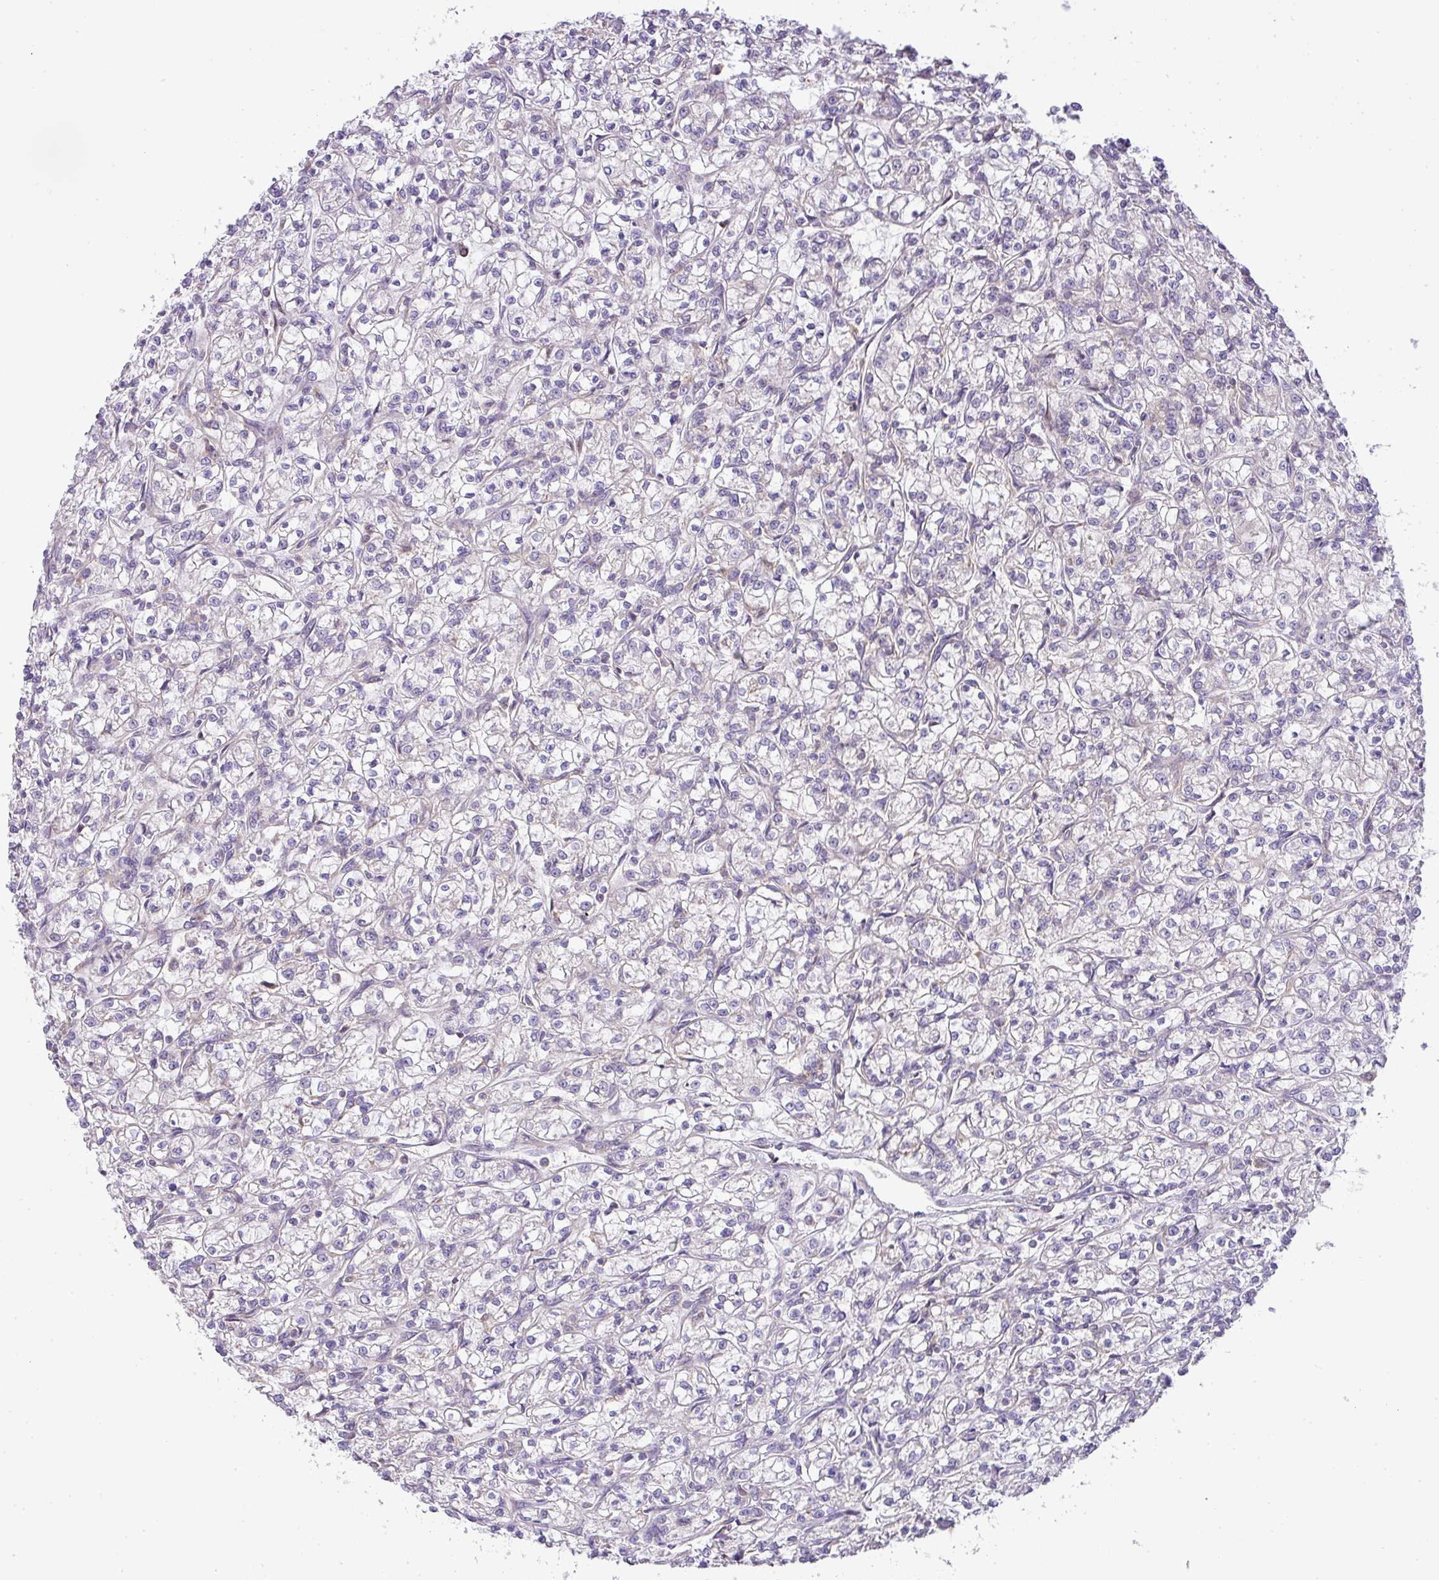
{"staining": {"intensity": "negative", "quantity": "none", "location": "none"}, "tissue": "renal cancer", "cell_type": "Tumor cells", "image_type": "cancer", "snomed": [{"axis": "morphology", "description": "Adenocarcinoma, NOS"}, {"axis": "topography", "description": "Kidney"}], "caption": "The IHC image has no significant staining in tumor cells of renal cancer tissue.", "gene": "ZNF211", "patient": {"sex": "female", "age": 59}}